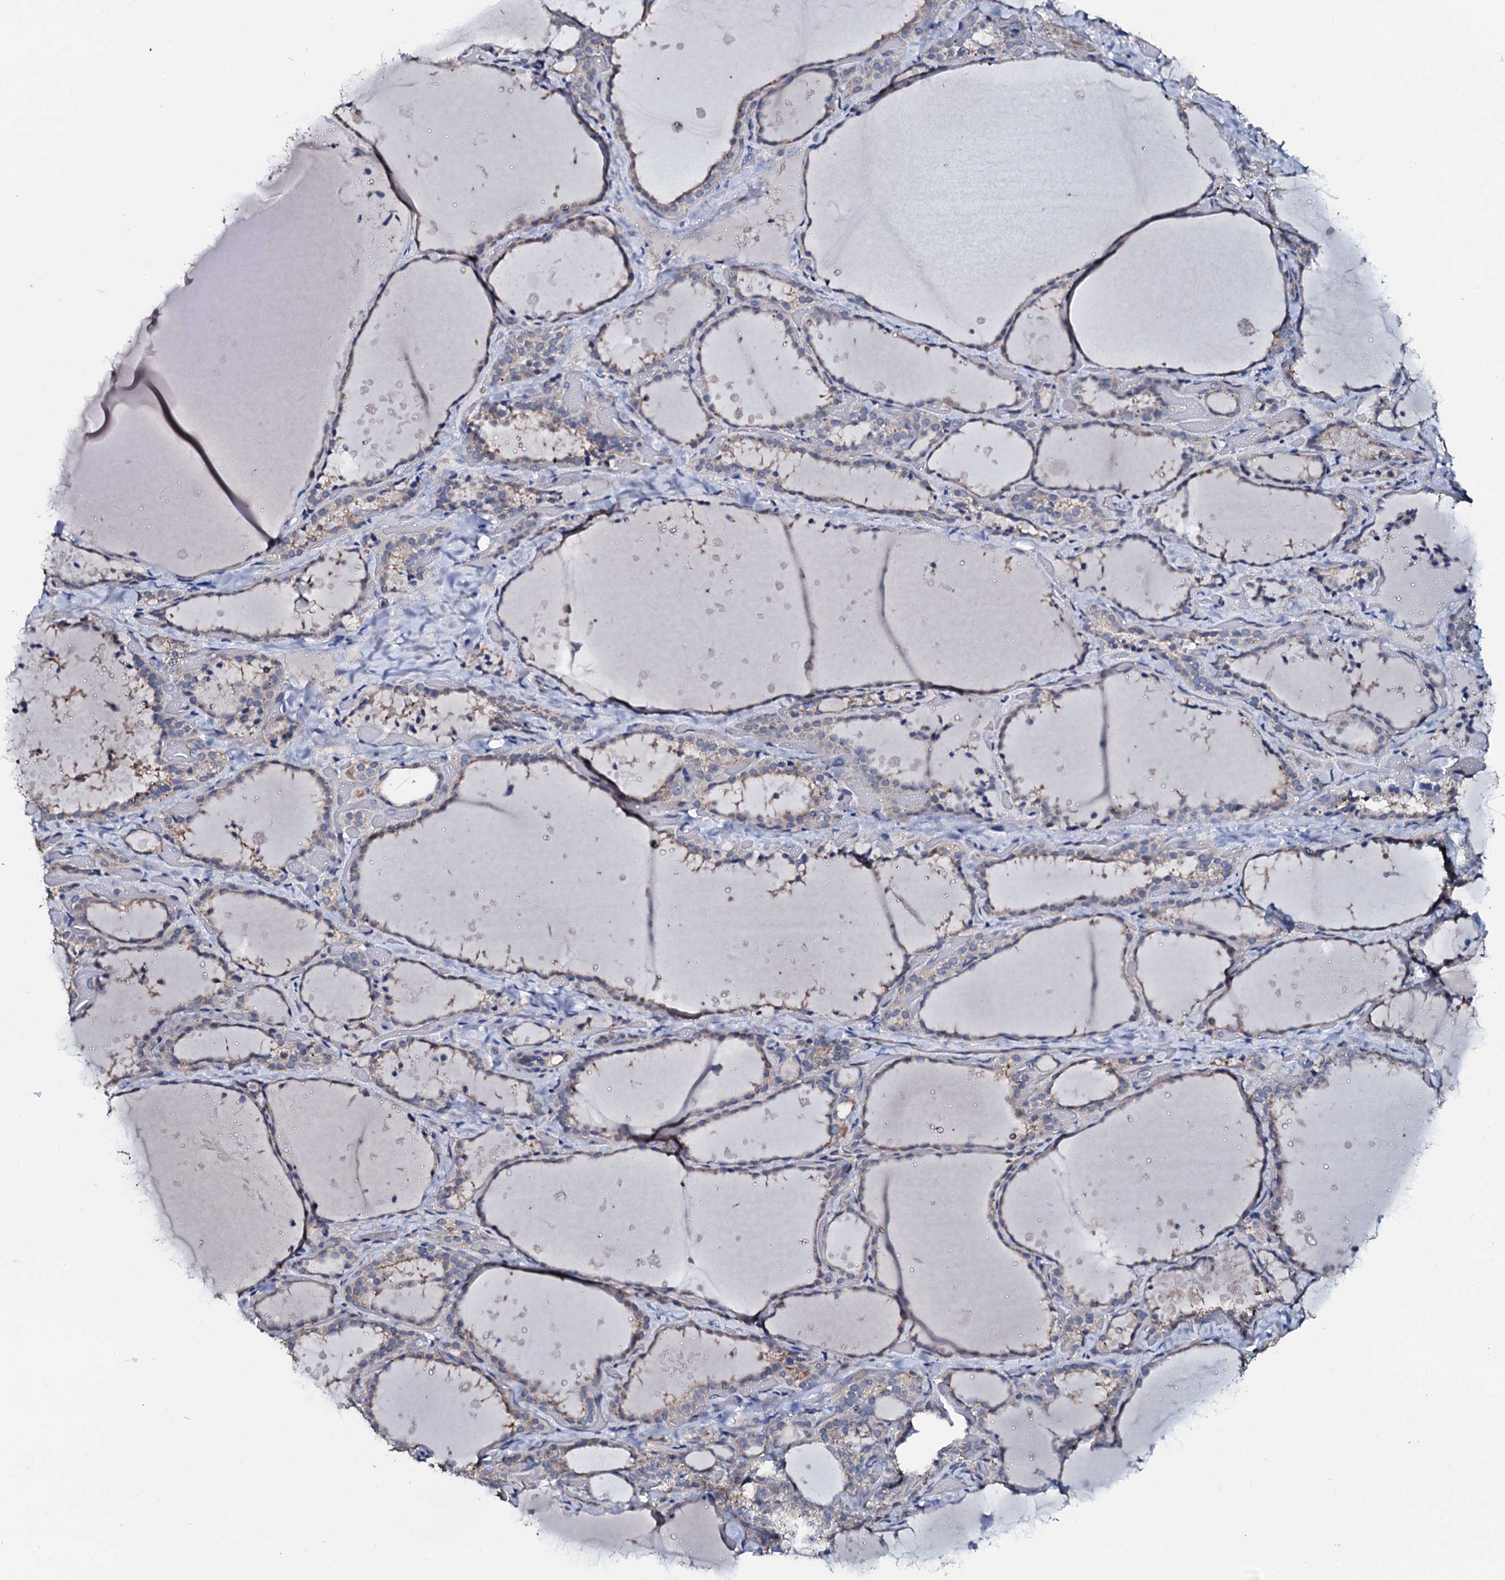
{"staining": {"intensity": "weak", "quantity": "<25%", "location": "cytoplasmic/membranous"}, "tissue": "thyroid gland", "cell_type": "Glandular cells", "image_type": "normal", "snomed": [{"axis": "morphology", "description": "Normal tissue, NOS"}, {"axis": "topography", "description": "Thyroid gland"}], "caption": "Immunohistochemistry (IHC) of benign thyroid gland displays no staining in glandular cells.", "gene": "IL12B", "patient": {"sex": "female", "age": 44}}